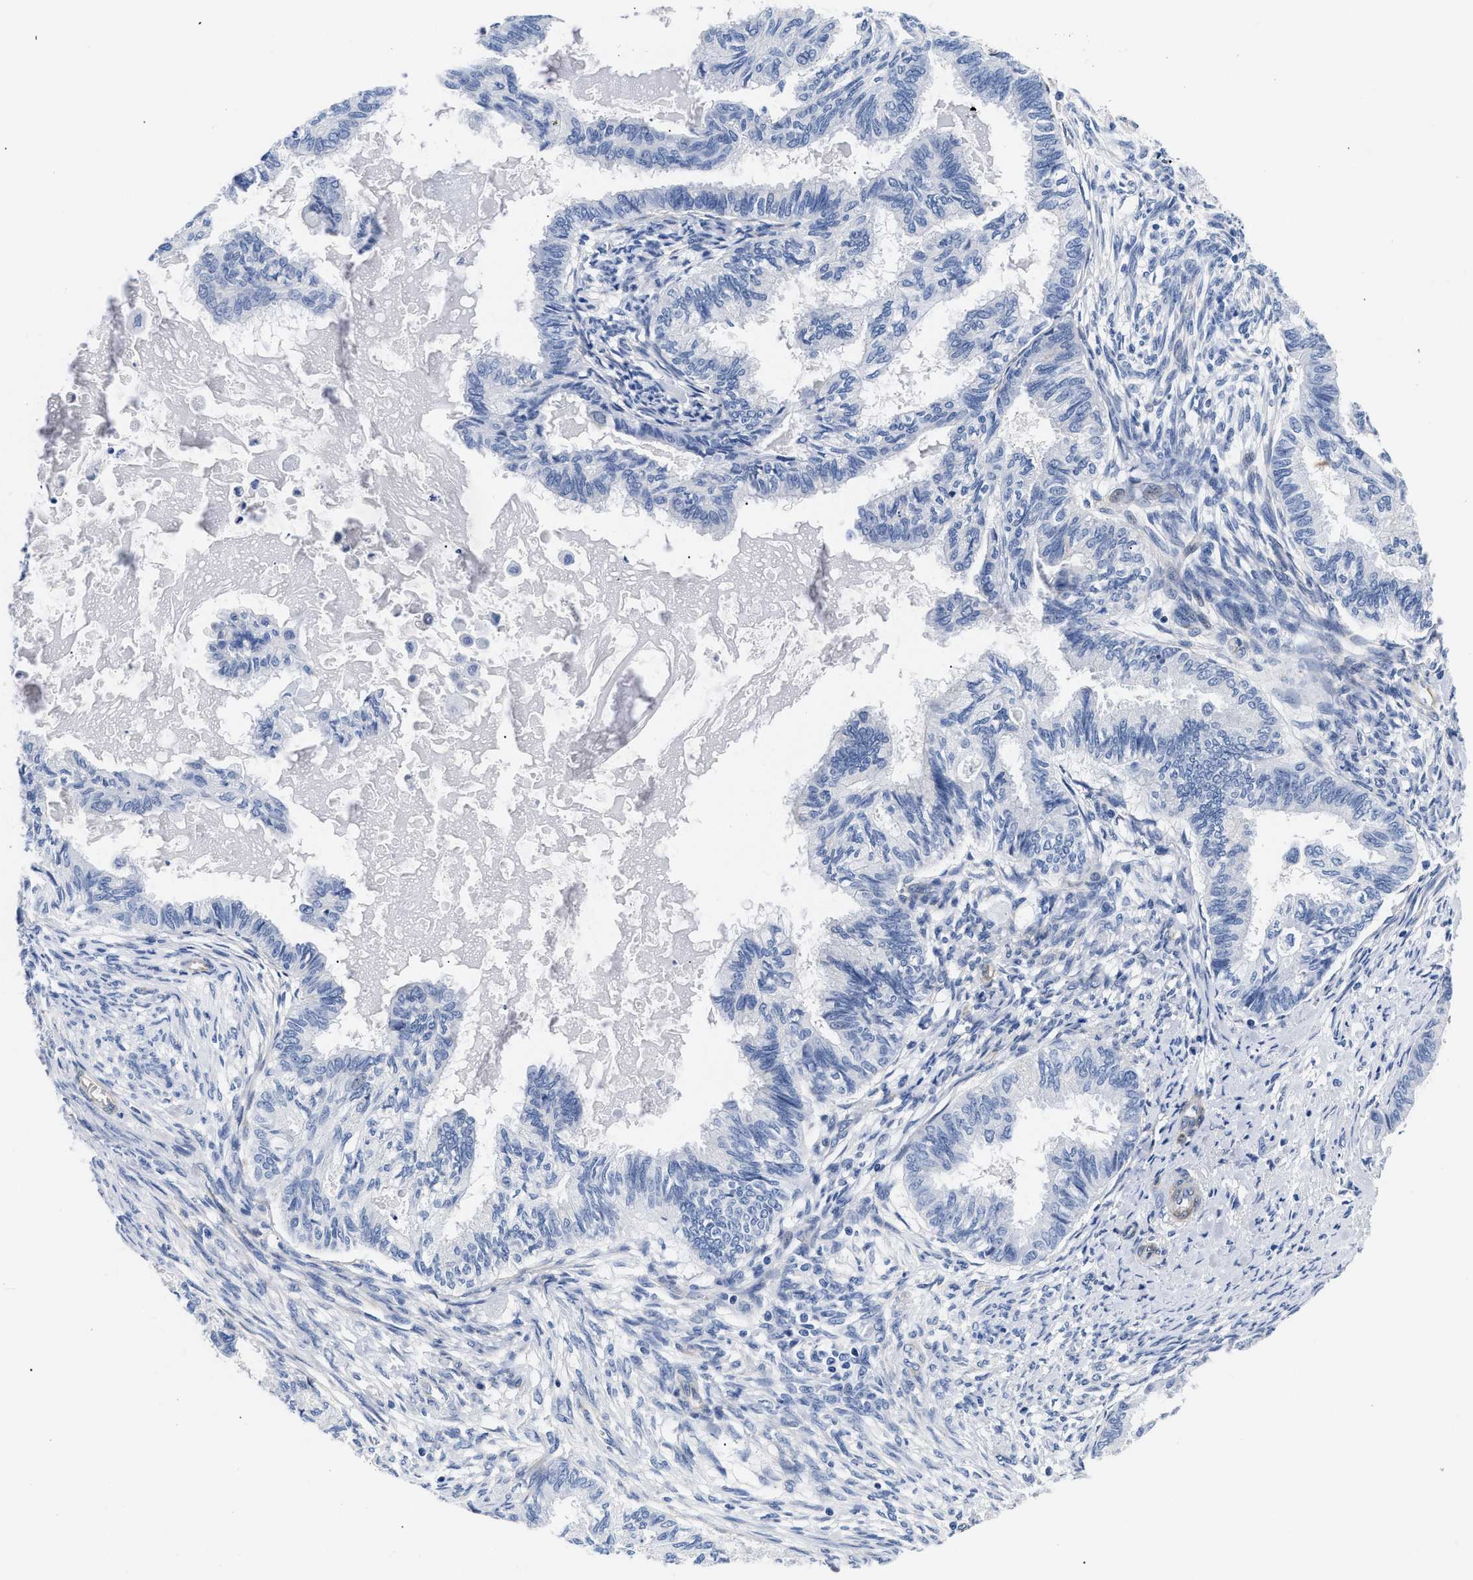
{"staining": {"intensity": "negative", "quantity": "none", "location": "none"}, "tissue": "cervical cancer", "cell_type": "Tumor cells", "image_type": "cancer", "snomed": [{"axis": "morphology", "description": "Normal tissue, NOS"}, {"axis": "morphology", "description": "Adenocarcinoma, NOS"}, {"axis": "topography", "description": "Cervix"}, {"axis": "topography", "description": "Endometrium"}], "caption": "Immunohistochemical staining of adenocarcinoma (cervical) shows no significant expression in tumor cells.", "gene": "TRIM29", "patient": {"sex": "female", "age": 86}}